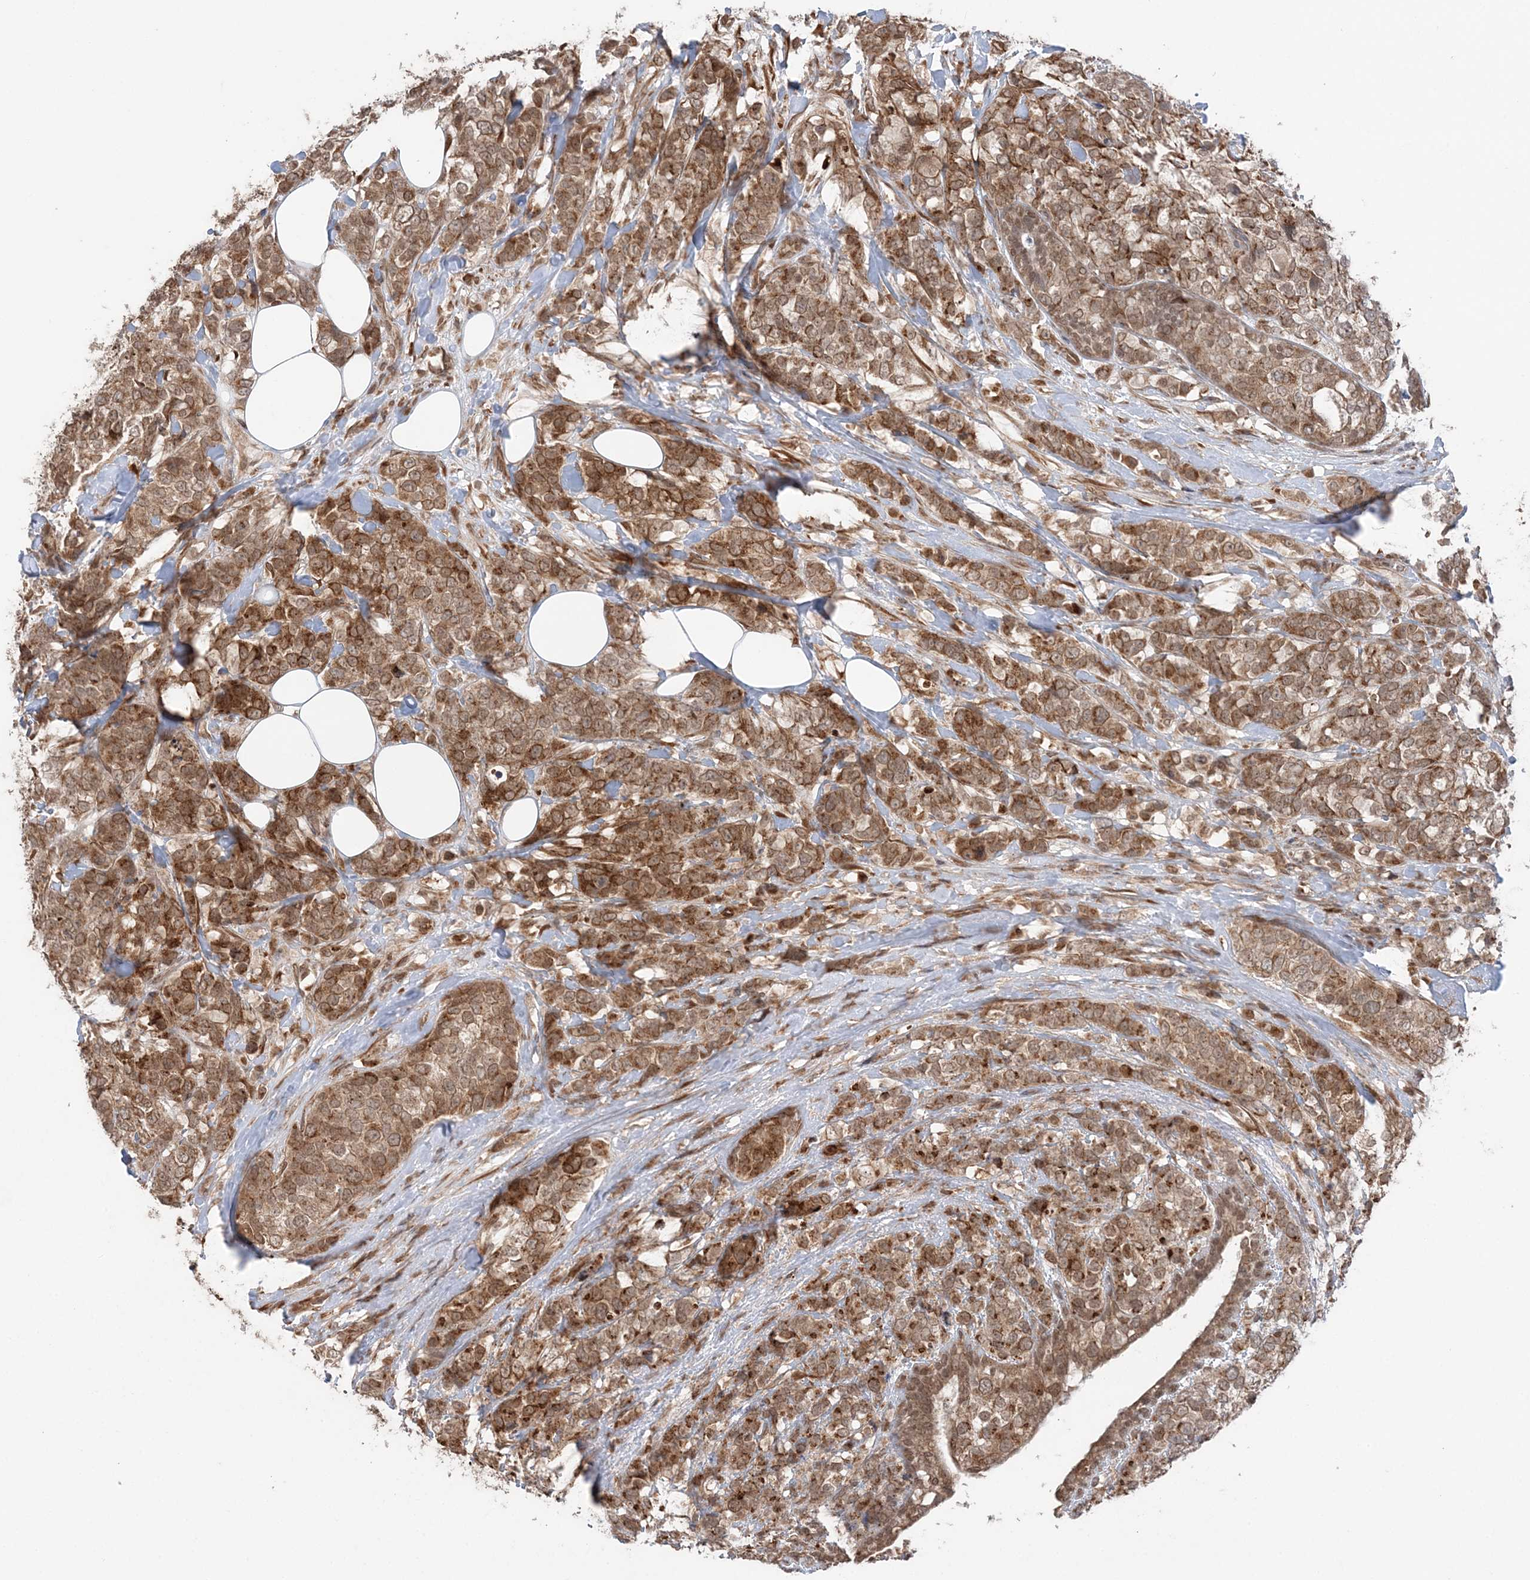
{"staining": {"intensity": "strong", "quantity": ">75%", "location": "cytoplasmic/membranous"}, "tissue": "breast cancer", "cell_type": "Tumor cells", "image_type": "cancer", "snomed": [{"axis": "morphology", "description": "Lobular carcinoma"}, {"axis": "topography", "description": "Breast"}], "caption": "Breast cancer (lobular carcinoma) was stained to show a protein in brown. There is high levels of strong cytoplasmic/membranous positivity in approximately >75% of tumor cells.", "gene": "TMED10", "patient": {"sex": "female", "age": 59}}